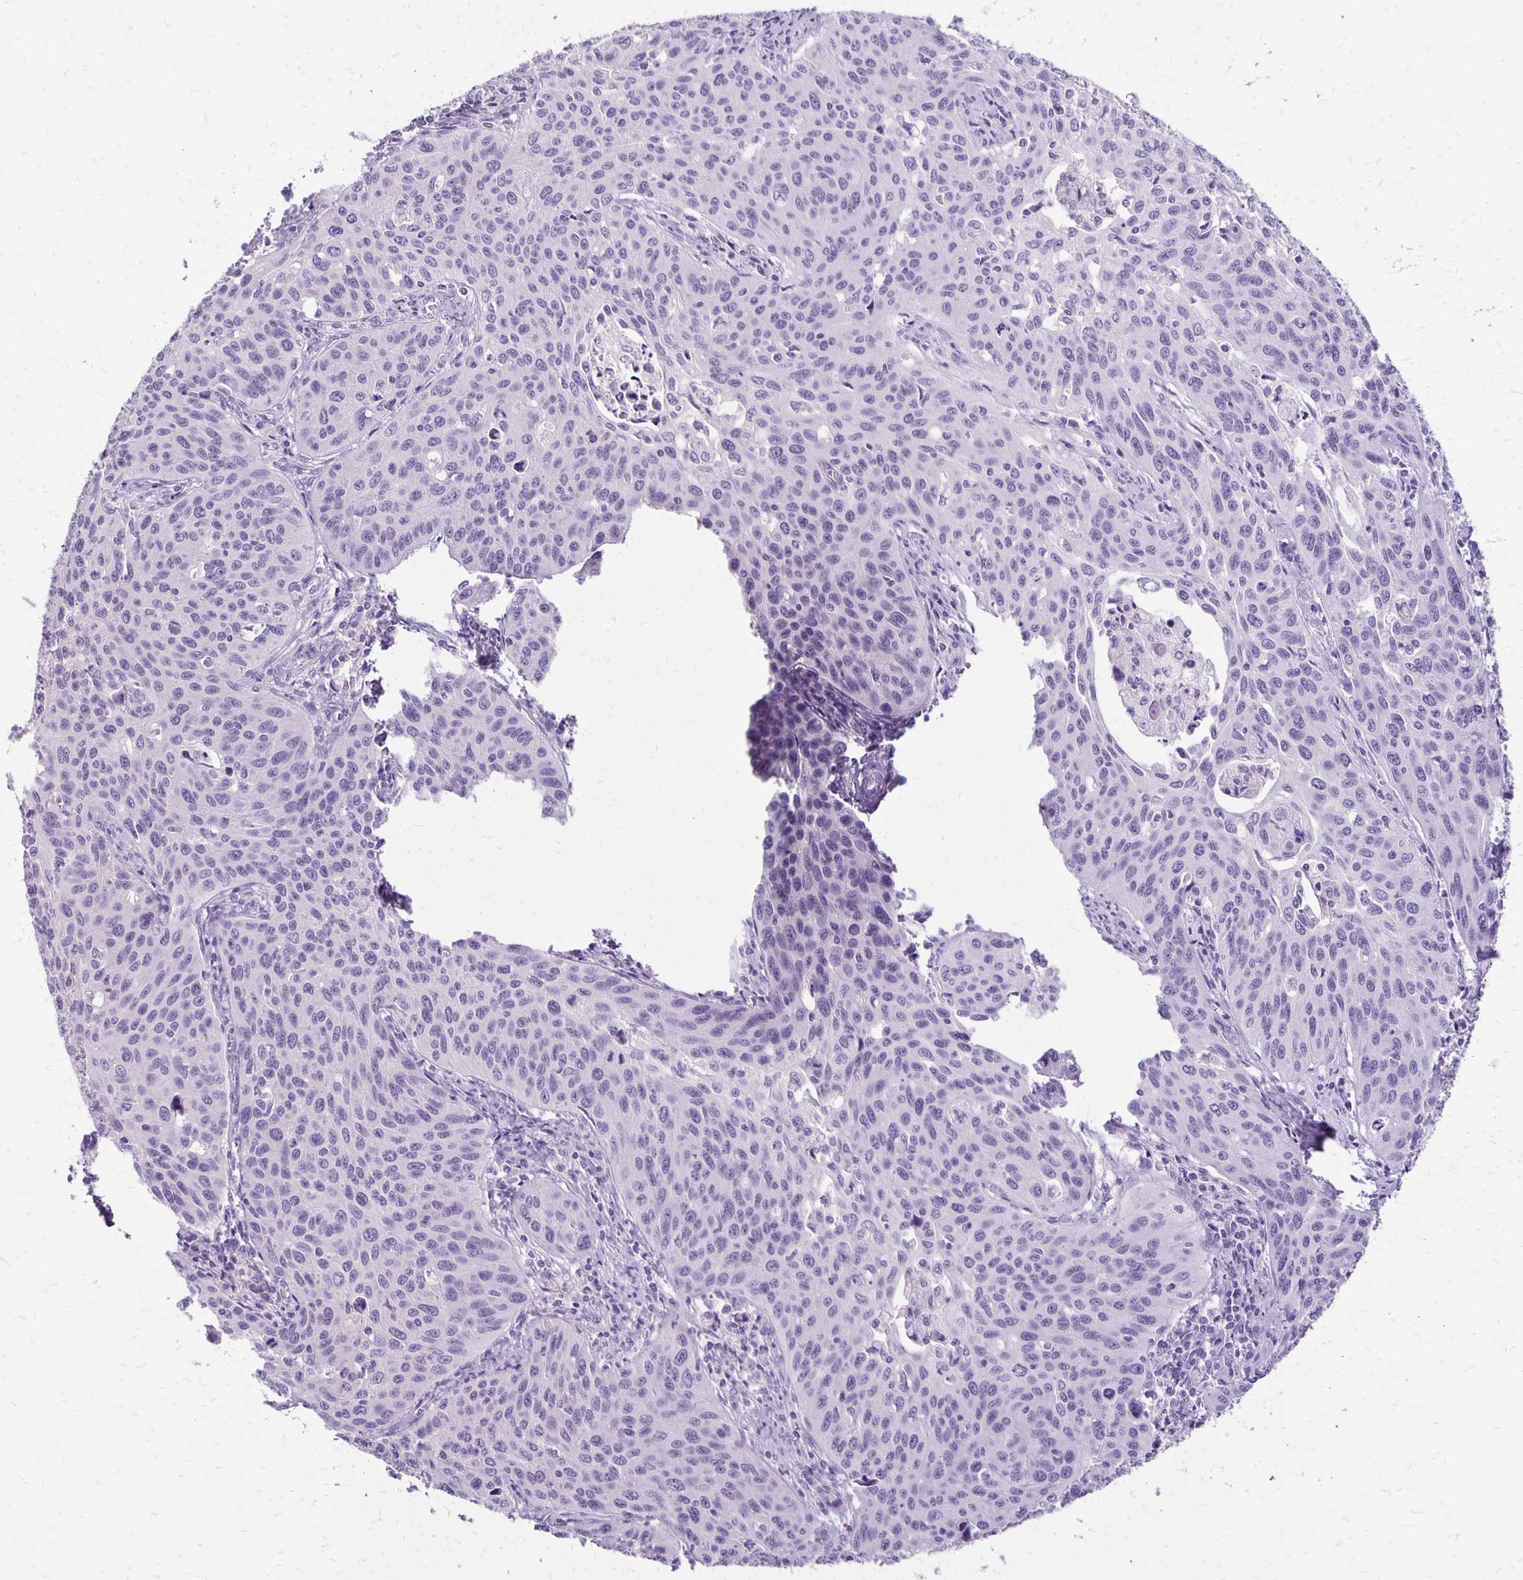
{"staining": {"intensity": "negative", "quantity": "none", "location": "none"}, "tissue": "cervical cancer", "cell_type": "Tumor cells", "image_type": "cancer", "snomed": [{"axis": "morphology", "description": "Squamous cell carcinoma, NOS"}, {"axis": "topography", "description": "Cervix"}], "caption": "Tumor cells are negative for protein expression in human cervical squamous cell carcinoma. (DAB (3,3'-diaminobenzidine) immunohistochemistry, high magnification).", "gene": "ANKRD45", "patient": {"sex": "female", "age": 31}}